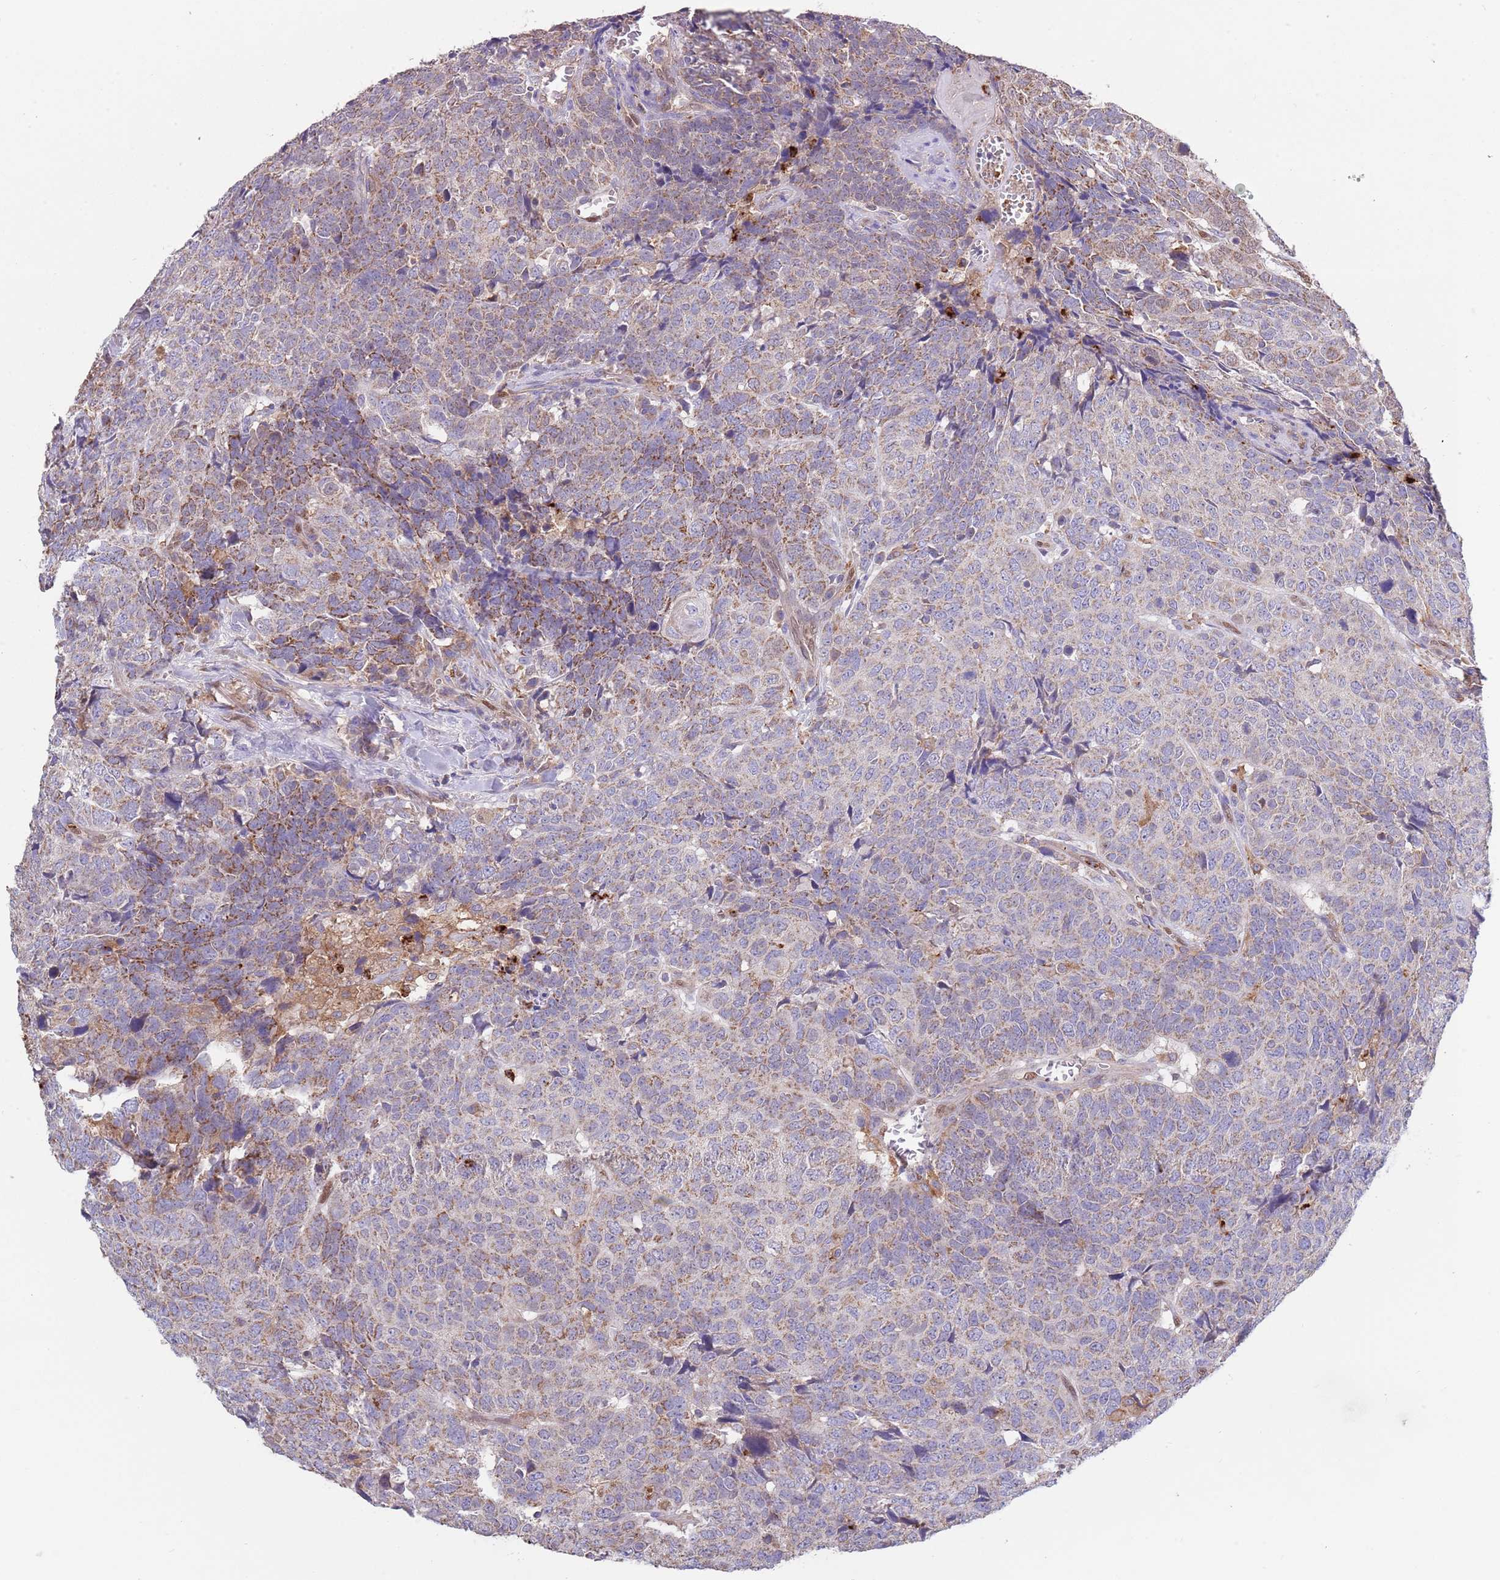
{"staining": {"intensity": "weak", "quantity": "25%-75%", "location": "cytoplasmic/membranous"}, "tissue": "head and neck cancer", "cell_type": "Tumor cells", "image_type": "cancer", "snomed": [{"axis": "morphology", "description": "Squamous cell carcinoma, NOS"}, {"axis": "topography", "description": "Head-Neck"}], "caption": "A micrograph showing weak cytoplasmic/membranous expression in about 25%-75% of tumor cells in head and neck squamous cell carcinoma, as visualized by brown immunohistochemical staining.", "gene": "DDT", "patient": {"sex": "male", "age": 66}}